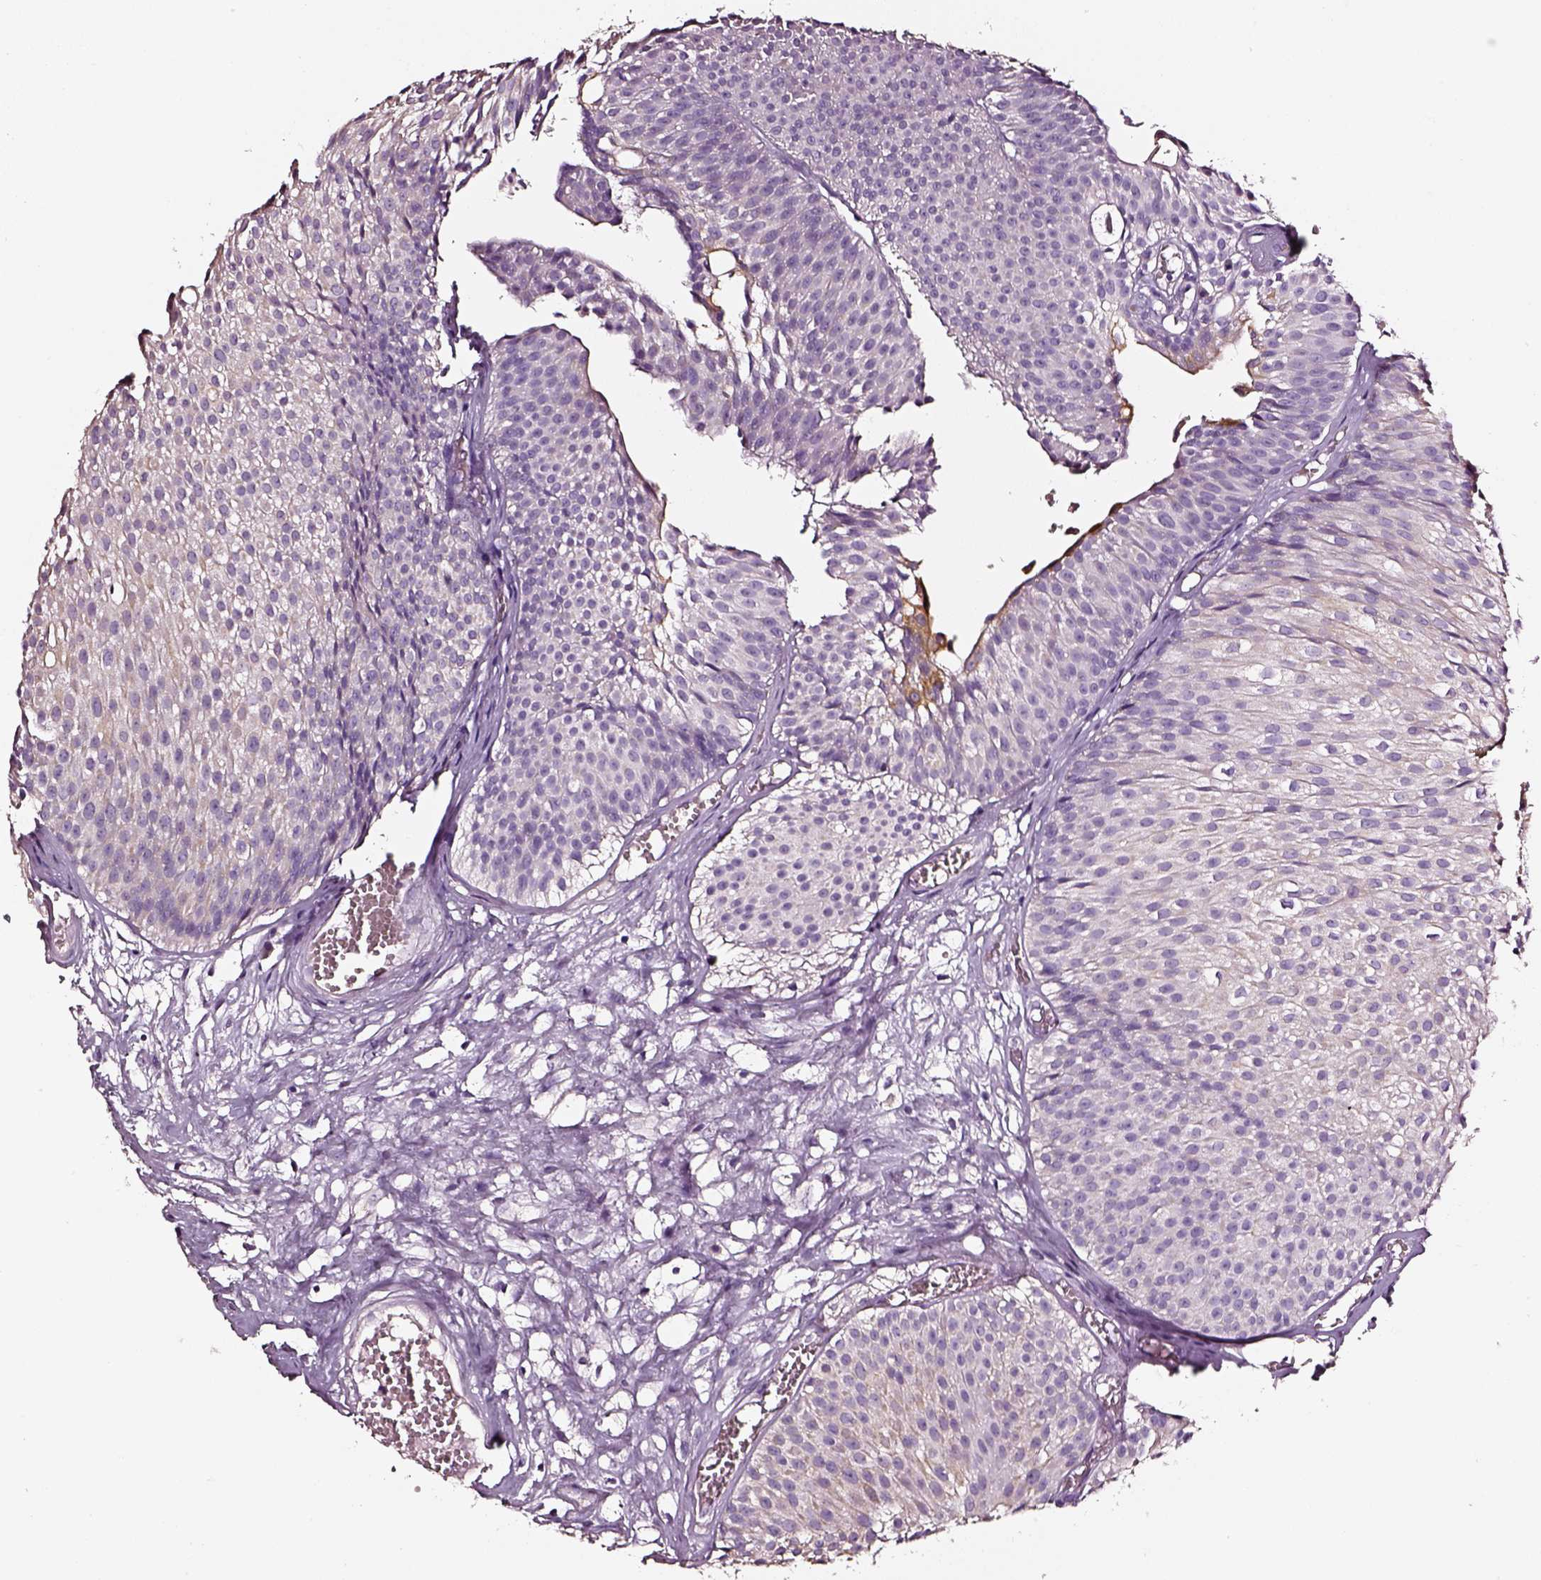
{"staining": {"intensity": "negative", "quantity": "none", "location": "none"}, "tissue": "urothelial cancer", "cell_type": "Tumor cells", "image_type": "cancer", "snomed": [{"axis": "morphology", "description": "Urothelial carcinoma, Low grade"}, {"axis": "topography", "description": "Urinary bladder"}], "caption": "Immunohistochemistry of urothelial carcinoma (low-grade) exhibits no expression in tumor cells. The staining was performed using DAB to visualize the protein expression in brown, while the nuclei were stained in blue with hematoxylin (Magnification: 20x).", "gene": "AADAT", "patient": {"sex": "male", "age": 63}}